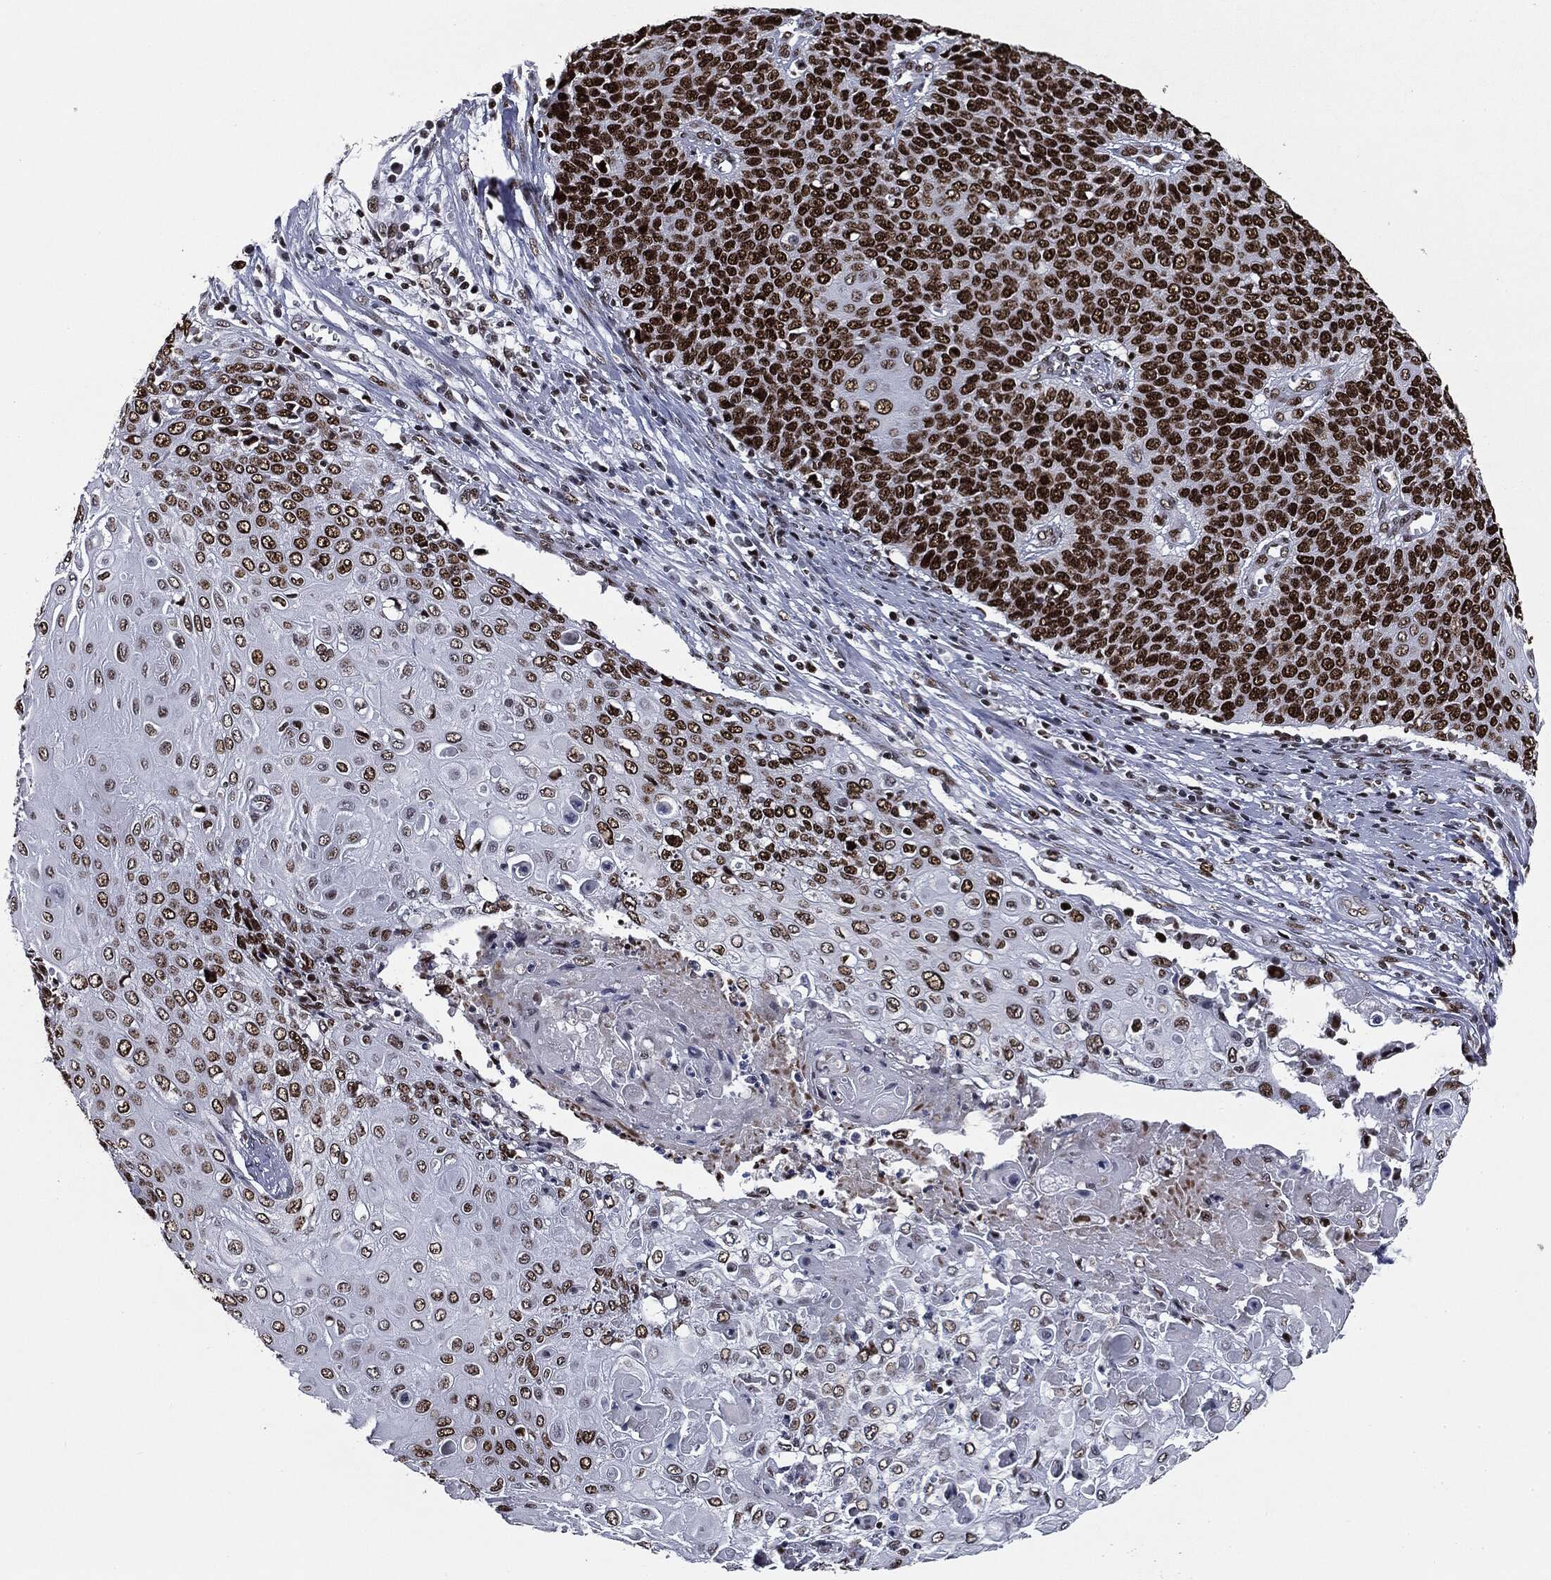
{"staining": {"intensity": "strong", "quantity": ">75%", "location": "nuclear"}, "tissue": "cervical cancer", "cell_type": "Tumor cells", "image_type": "cancer", "snomed": [{"axis": "morphology", "description": "Squamous cell carcinoma, NOS"}, {"axis": "topography", "description": "Cervix"}], "caption": "The histopathology image reveals staining of cervical cancer (squamous cell carcinoma), revealing strong nuclear protein positivity (brown color) within tumor cells. (brown staining indicates protein expression, while blue staining denotes nuclei).", "gene": "MSH2", "patient": {"sex": "female", "age": 39}}